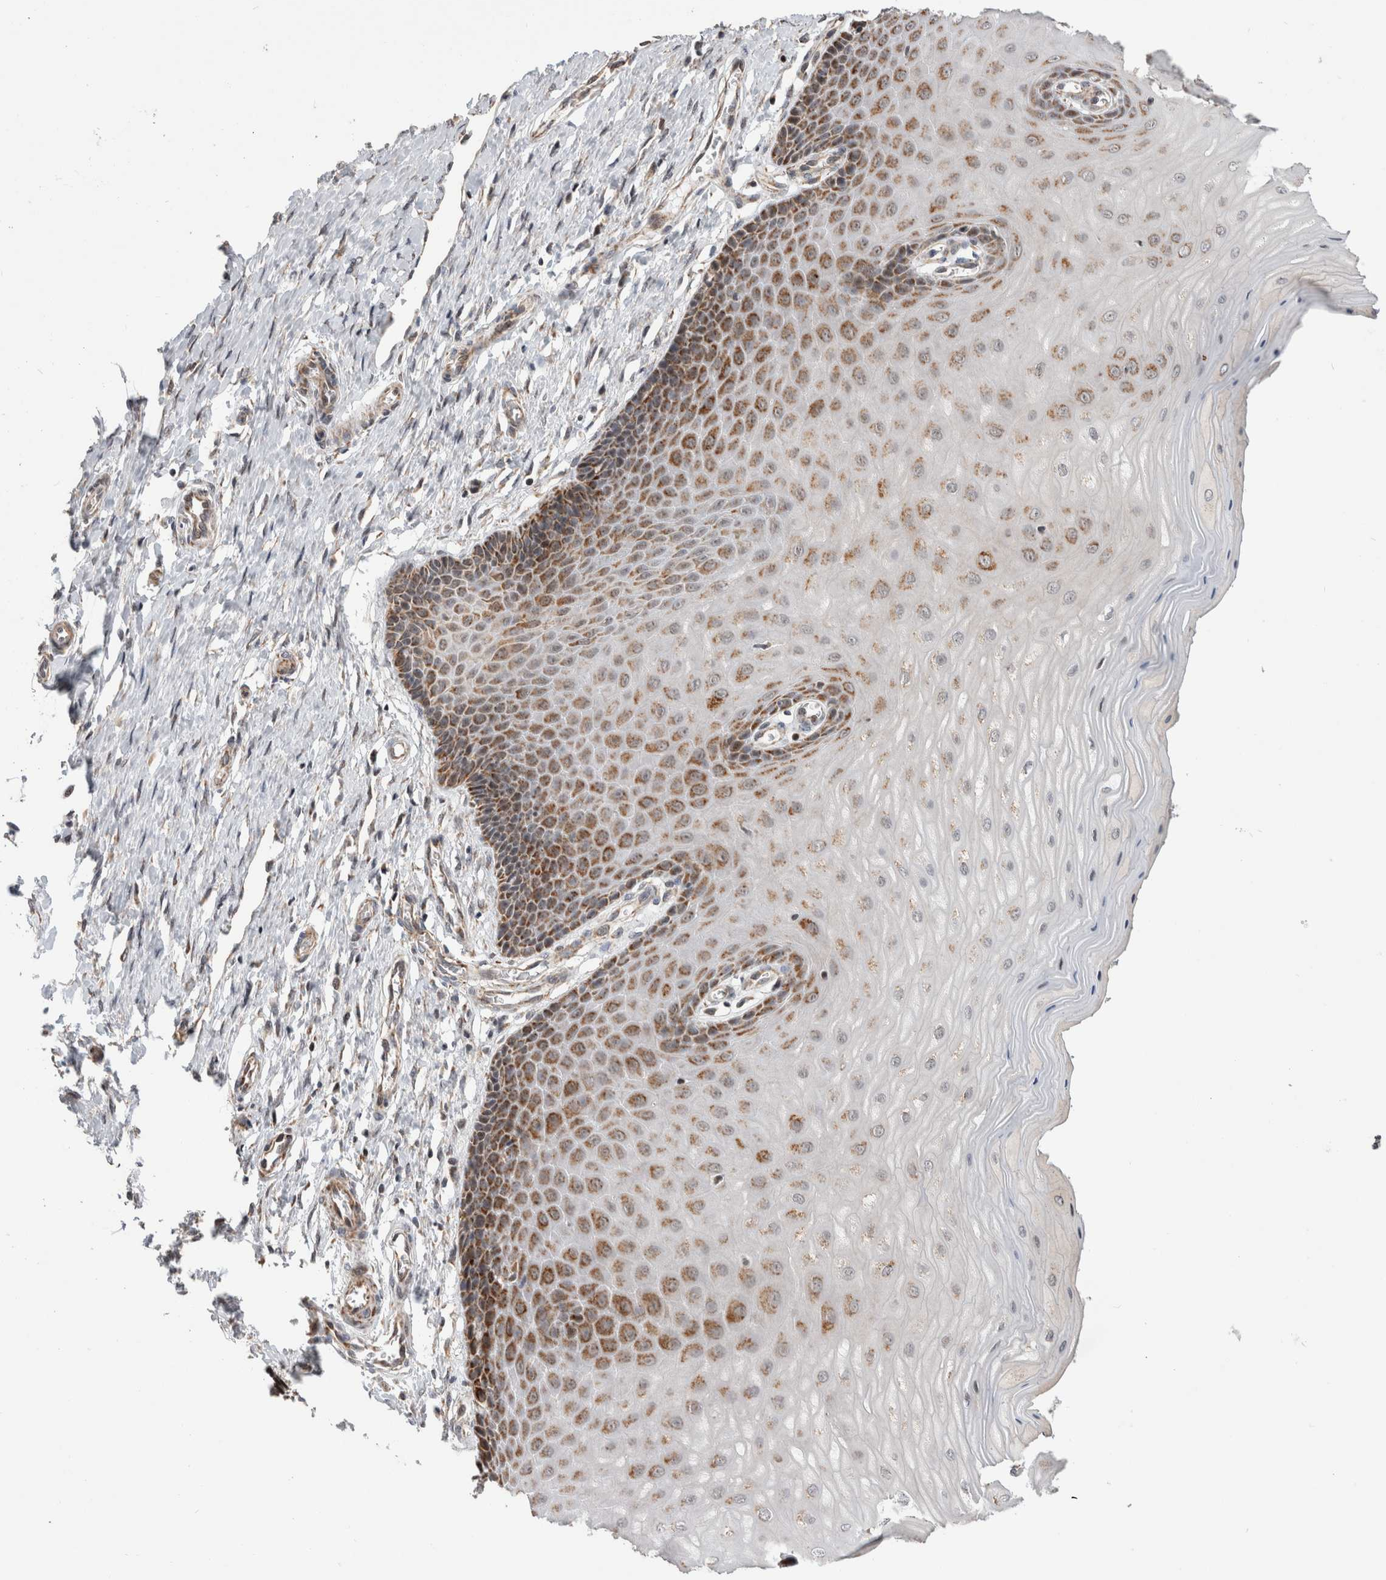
{"staining": {"intensity": "moderate", "quantity": ">75%", "location": "cytoplasmic/membranous,nuclear"}, "tissue": "cervix", "cell_type": "Glandular cells", "image_type": "normal", "snomed": [{"axis": "morphology", "description": "Normal tissue, NOS"}, {"axis": "topography", "description": "Cervix"}], "caption": "An image of cervix stained for a protein exhibits moderate cytoplasmic/membranous,nuclear brown staining in glandular cells. The protein of interest is stained brown, and the nuclei are stained in blue (DAB IHC with brightfield microscopy, high magnification).", "gene": "MRPL37", "patient": {"sex": "female", "age": 55}}